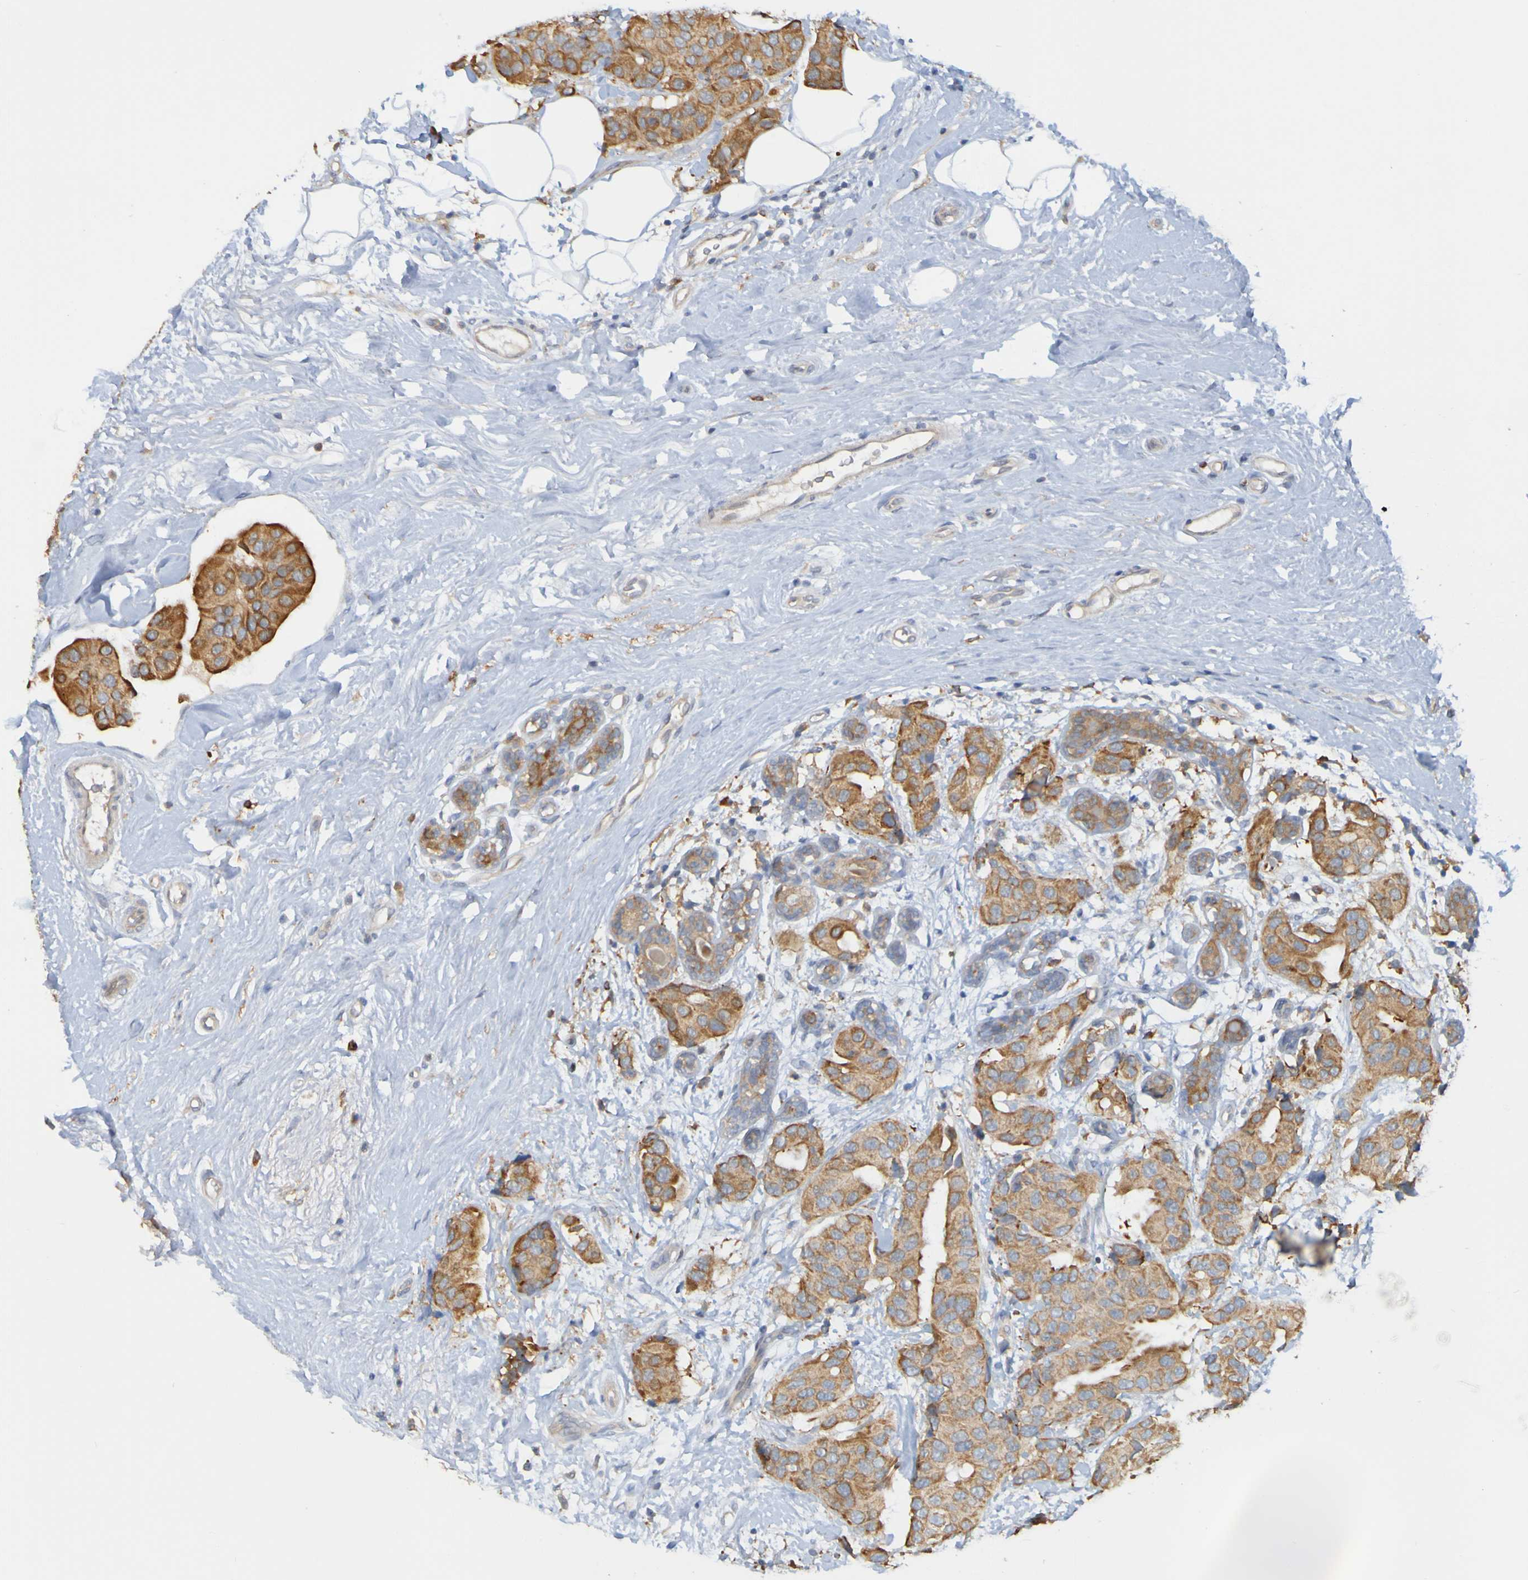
{"staining": {"intensity": "strong", "quantity": ">75%", "location": "cytoplasmic/membranous"}, "tissue": "breast cancer", "cell_type": "Tumor cells", "image_type": "cancer", "snomed": [{"axis": "morphology", "description": "Normal tissue, NOS"}, {"axis": "morphology", "description": "Duct carcinoma"}, {"axis": "topography", "description": "Breast"}], "caption": "Protein staining exhibits strong cytoplasmic/membranous positivity in approximately >75% of tumor cells in breast cancer (invasive ductal carcinoma). The staining was performed using DAB, with brown indicating positive protein expression. Nuclei are stained blue with hematoxylin.", "gene": "NAV2", "patient": {"sex": "female", "age": 39}}